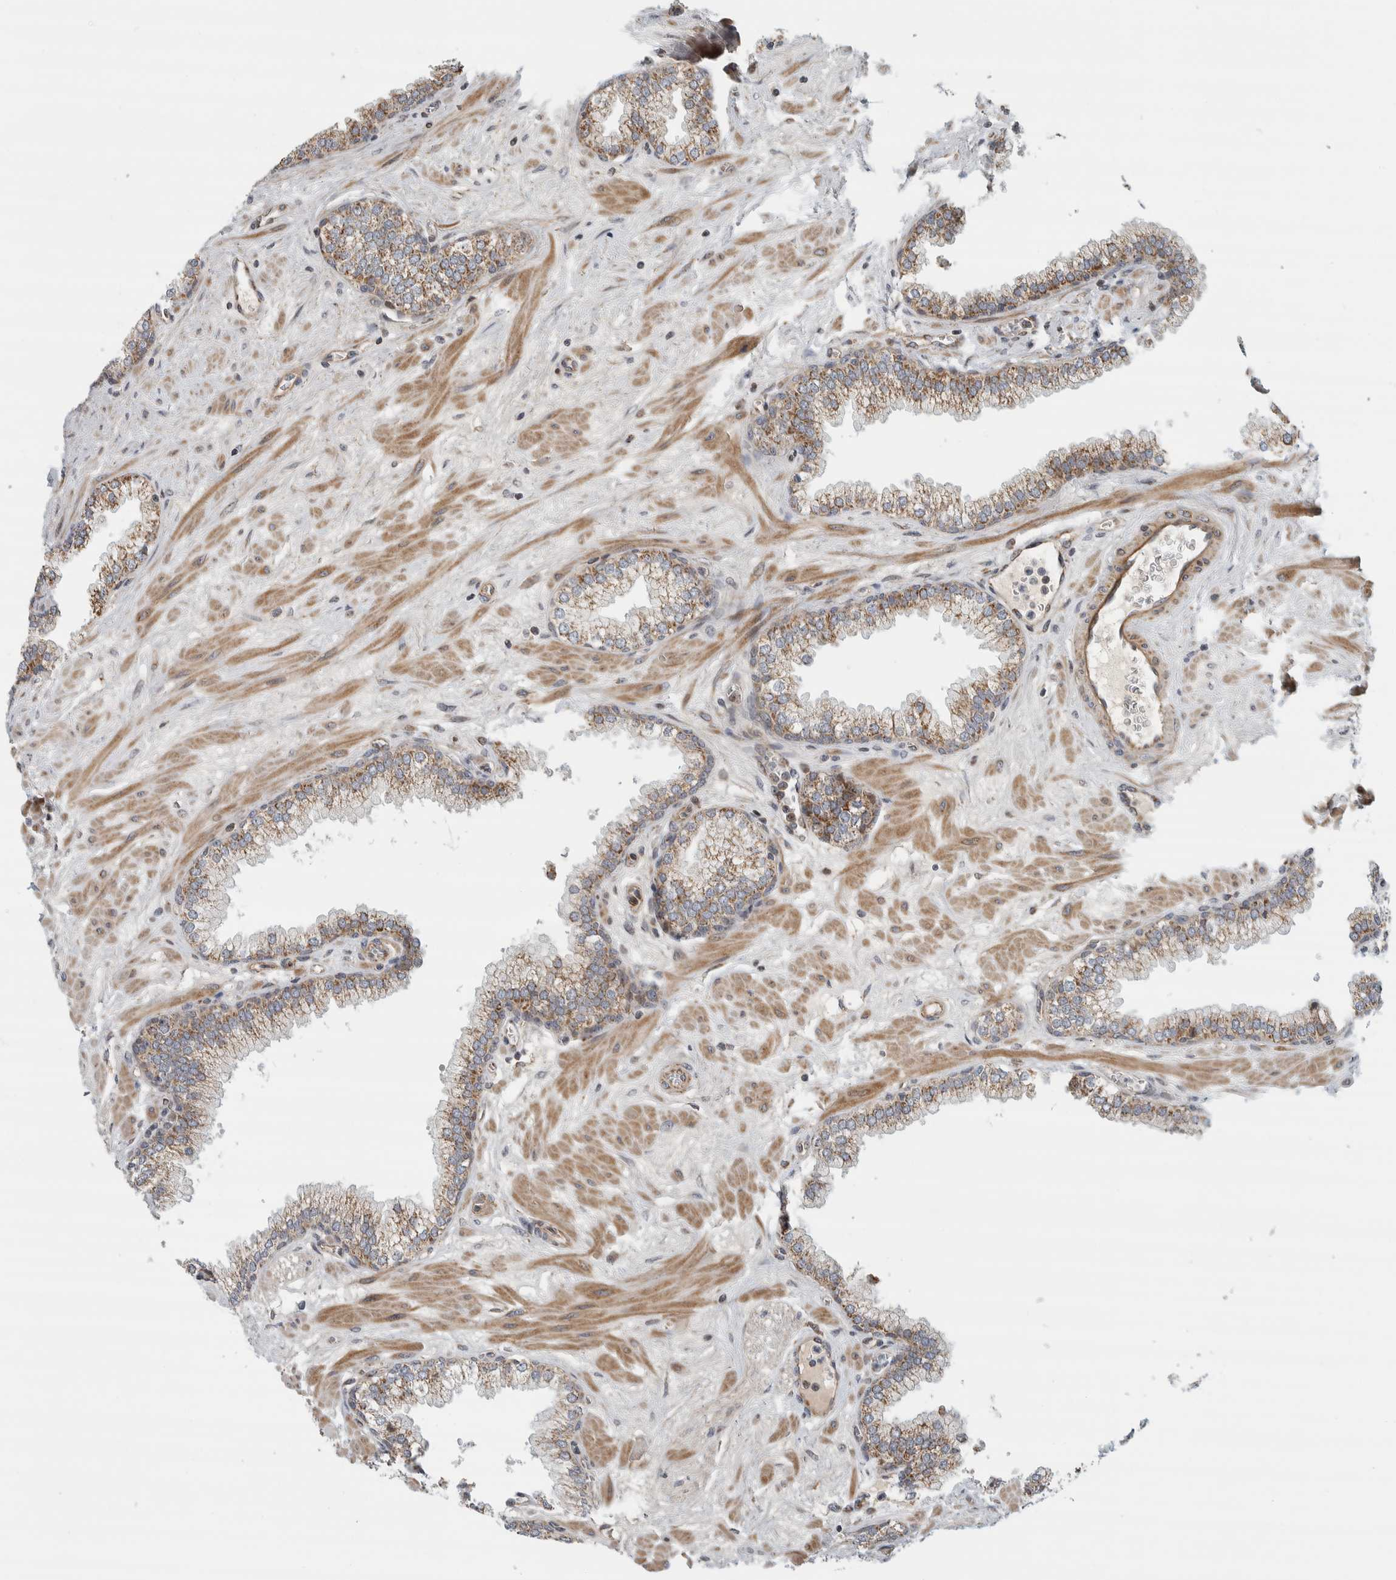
{"staining": {"intensity": "moderate", "quantity": ">75%", "location": "cytoplasmic/membranous"}, "tissue": "prostate", "cell_type": "Glandular cells", "image_type": "normal", "snomed": [{"axis": "morphology", "description": "Normal tissue, NOS"}, {"axis": "morphology", "description": "Urothelial carcinoma, Low grade"}, {"axis": "topography", "description": "Urinary bladder"}, {"axis": "topography", "description": "Prostate"}], "caption": "Immunohistochemical staining of benign human prostate exhibits moderate cytoplasmic/membranous protein expression in about >75% of glandular cells. The protein of interest is stained brown, and the nuclei are stained in blue (DAB (3,3'-diaminobenzidine) IHC with brightfield microscopy, high magnification).", "gene": "AFP", "patient": {"sex": "male", "age": 60}}